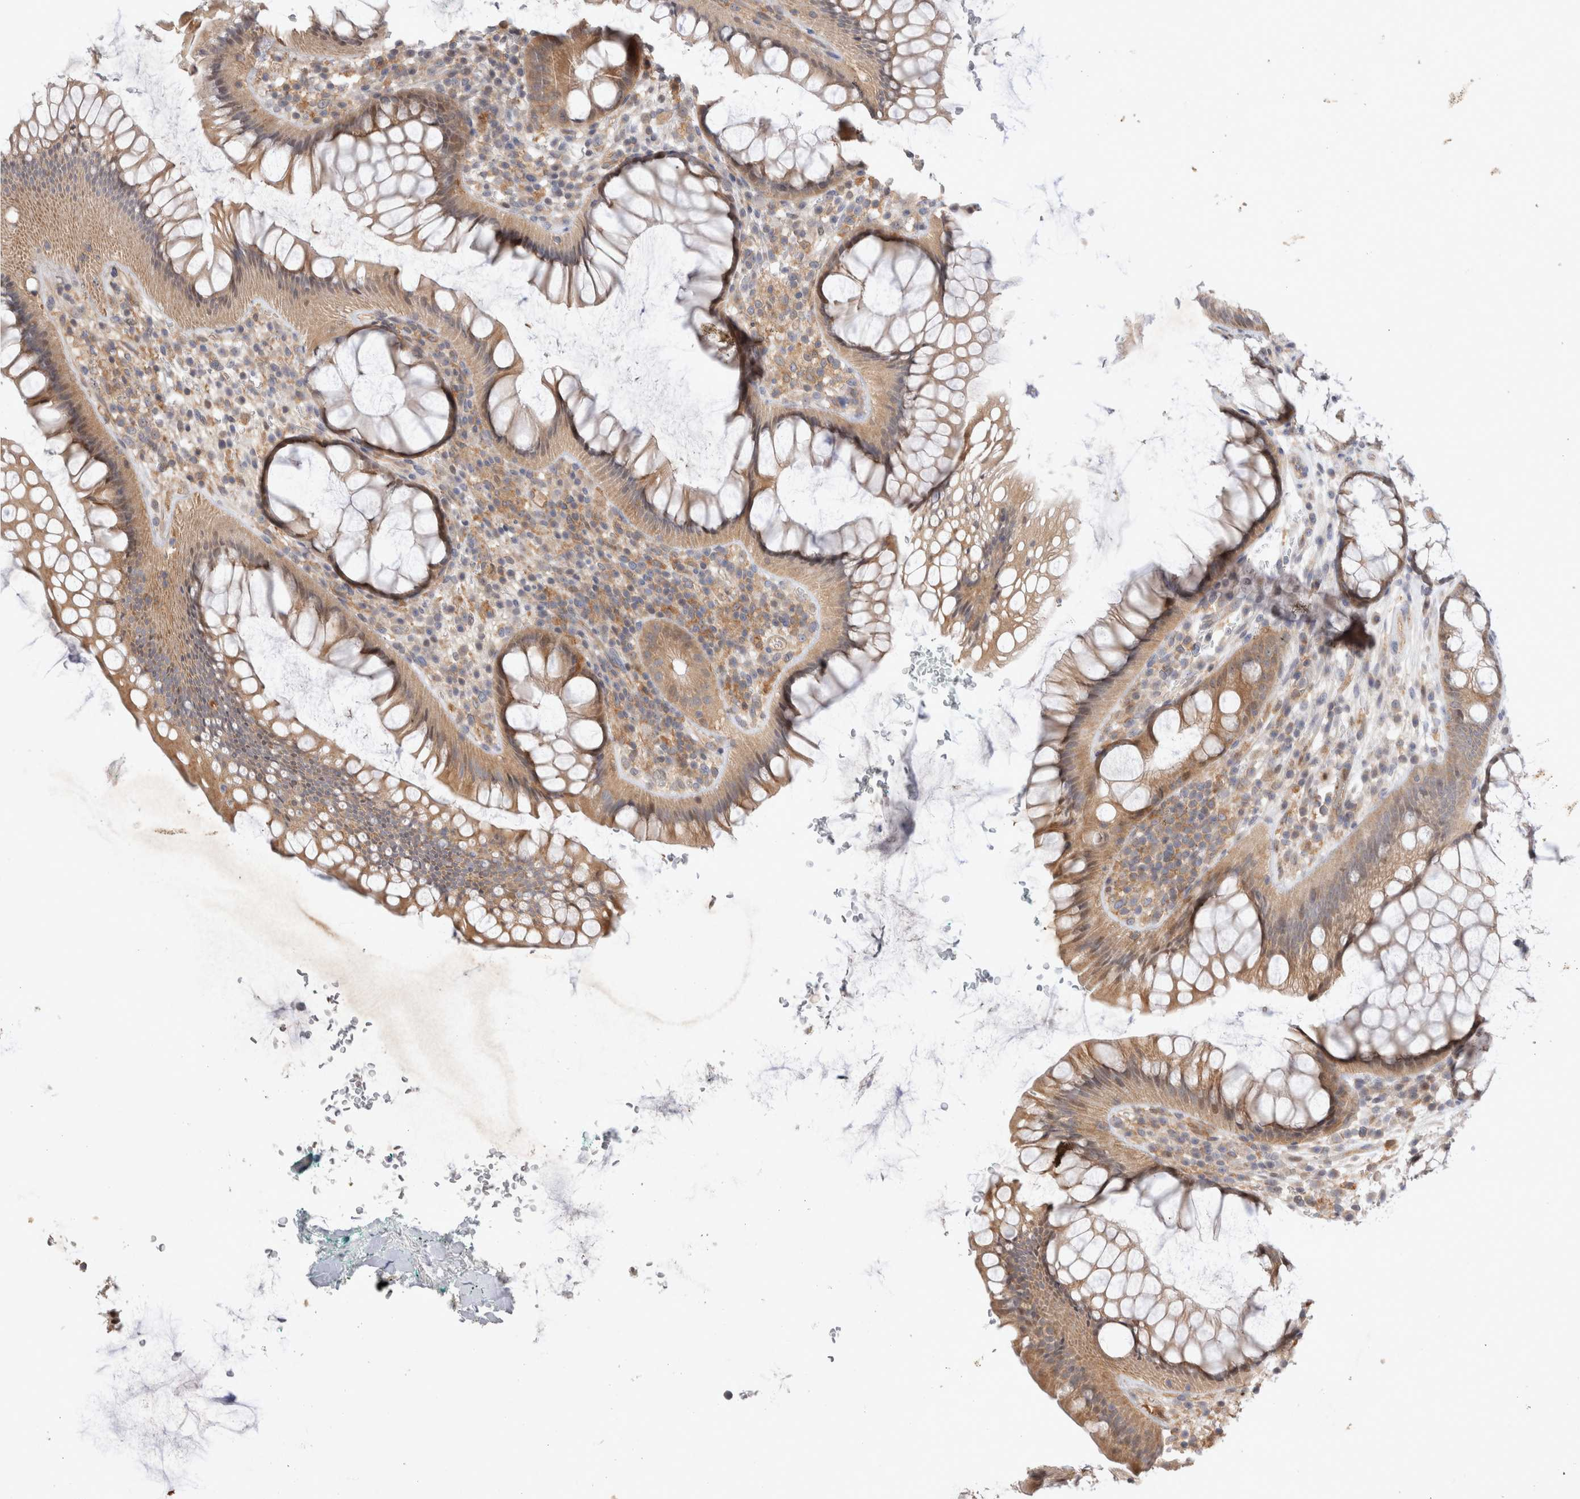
{"staining": {"intensity": "moderate", "quantity": ">75%", "location": "cytoplasmic/membranous"}, "tissue": "rectum", "cell_type": "Glandular cells", "image_type": "normal", "snomed": [{"axis": "morphology", "description": "Normal tissue, NOS"}, {"axis": "topography", "description": "Rectum"}], "caption": "Immunohistochemical staining of unremarkable human rectum exhibits medium levels of moderate cytoplasmic/membranous expression in about >75% of glandular cells.", "gene": "HTT", "patient": {"sex": "male", "age": 51}}